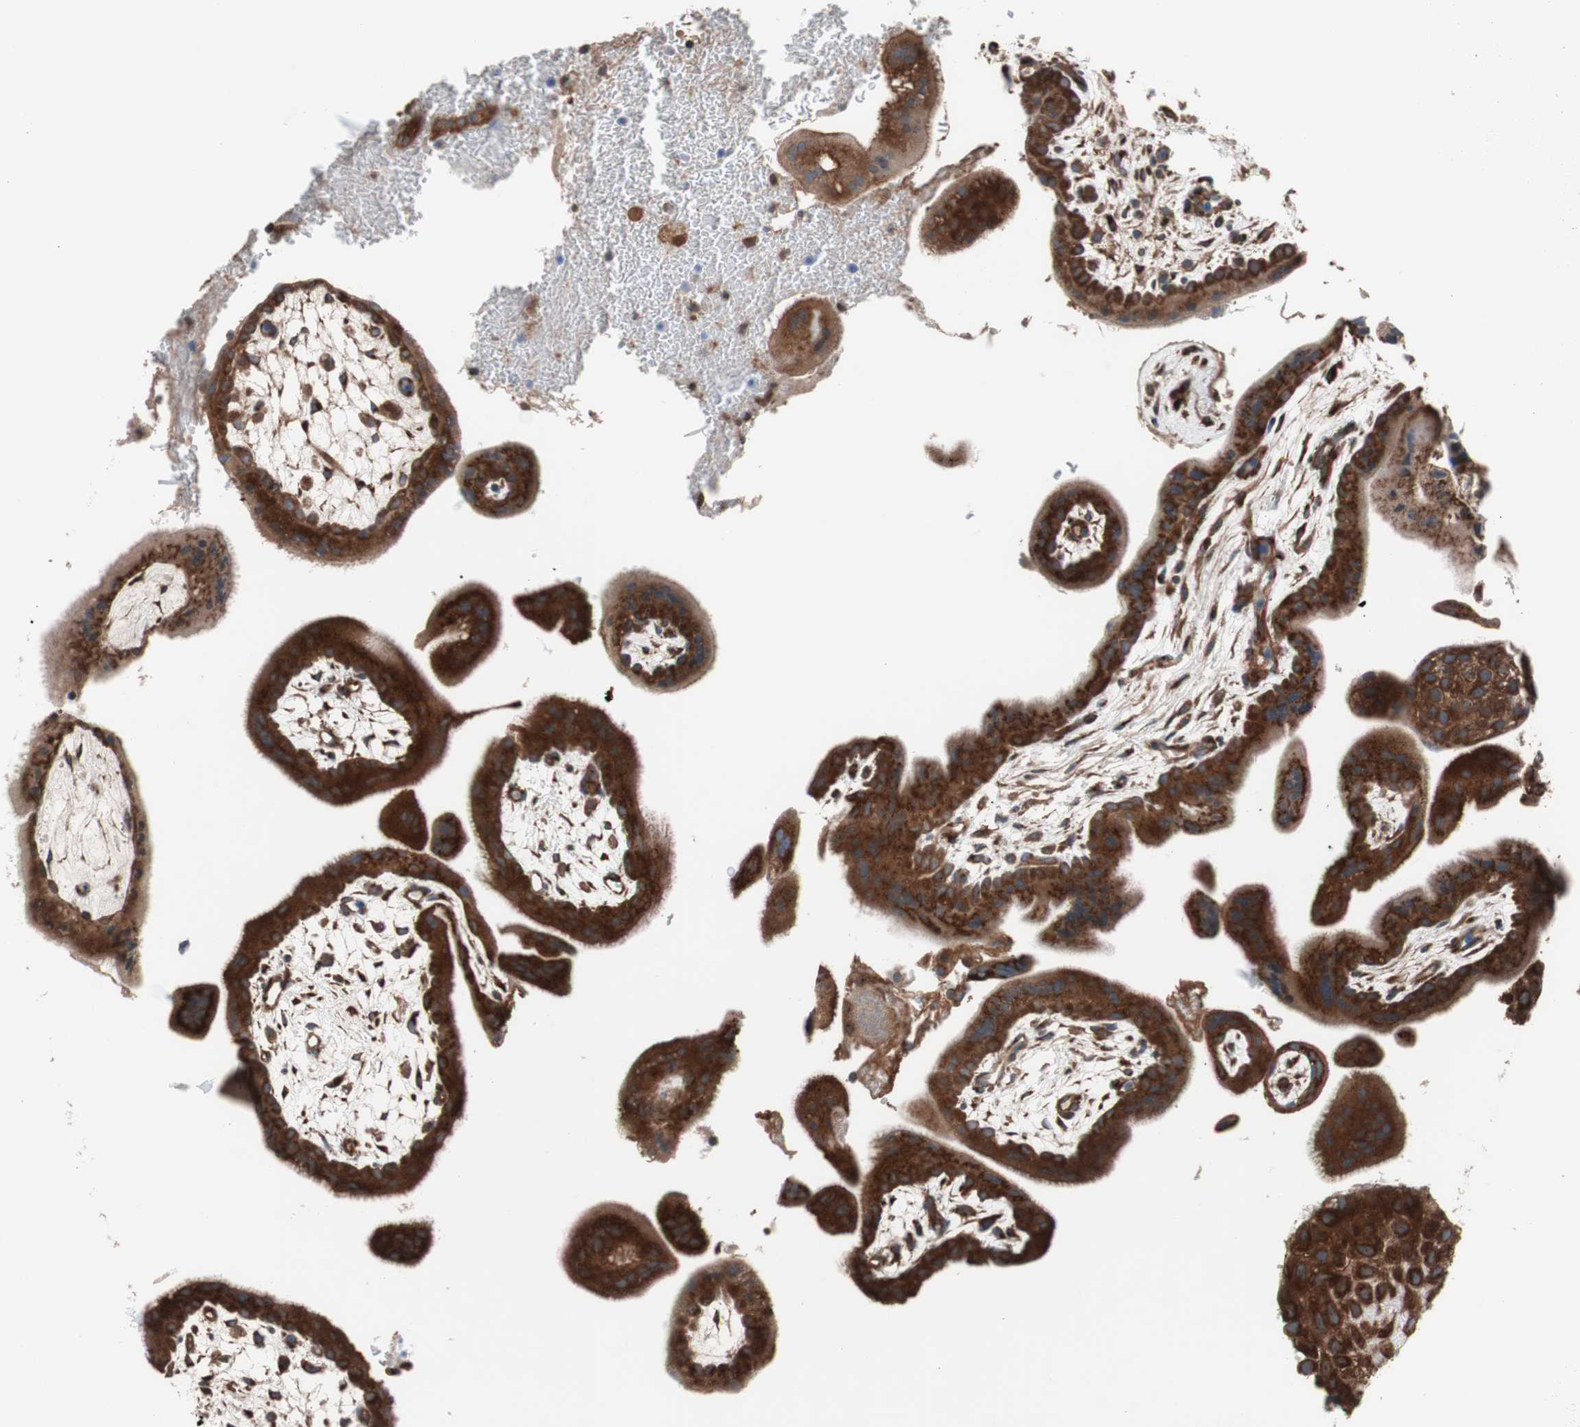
{"staining": {"intensity": "strong", "quantity": ">75%", "location": "cytoplasmic/membranous"}, "tissue": "placenta", "cell_type": "Trophoblastic cells", "image_type": "normal", "snomed": [{"axis": "morphology", "description": "Normal tissue, NOS"}, {"axis": "topography", "description": "Placenta"}], "caption": "Placenta was stained to show a protein in brown. There is high levels of strong cytoplasmic/membranous positivity in about >75% of trophoblastic cells. Nuclei are stained in blue.", "gene": "SEC31A", "patient": {"sex": "female", "age": 35}}